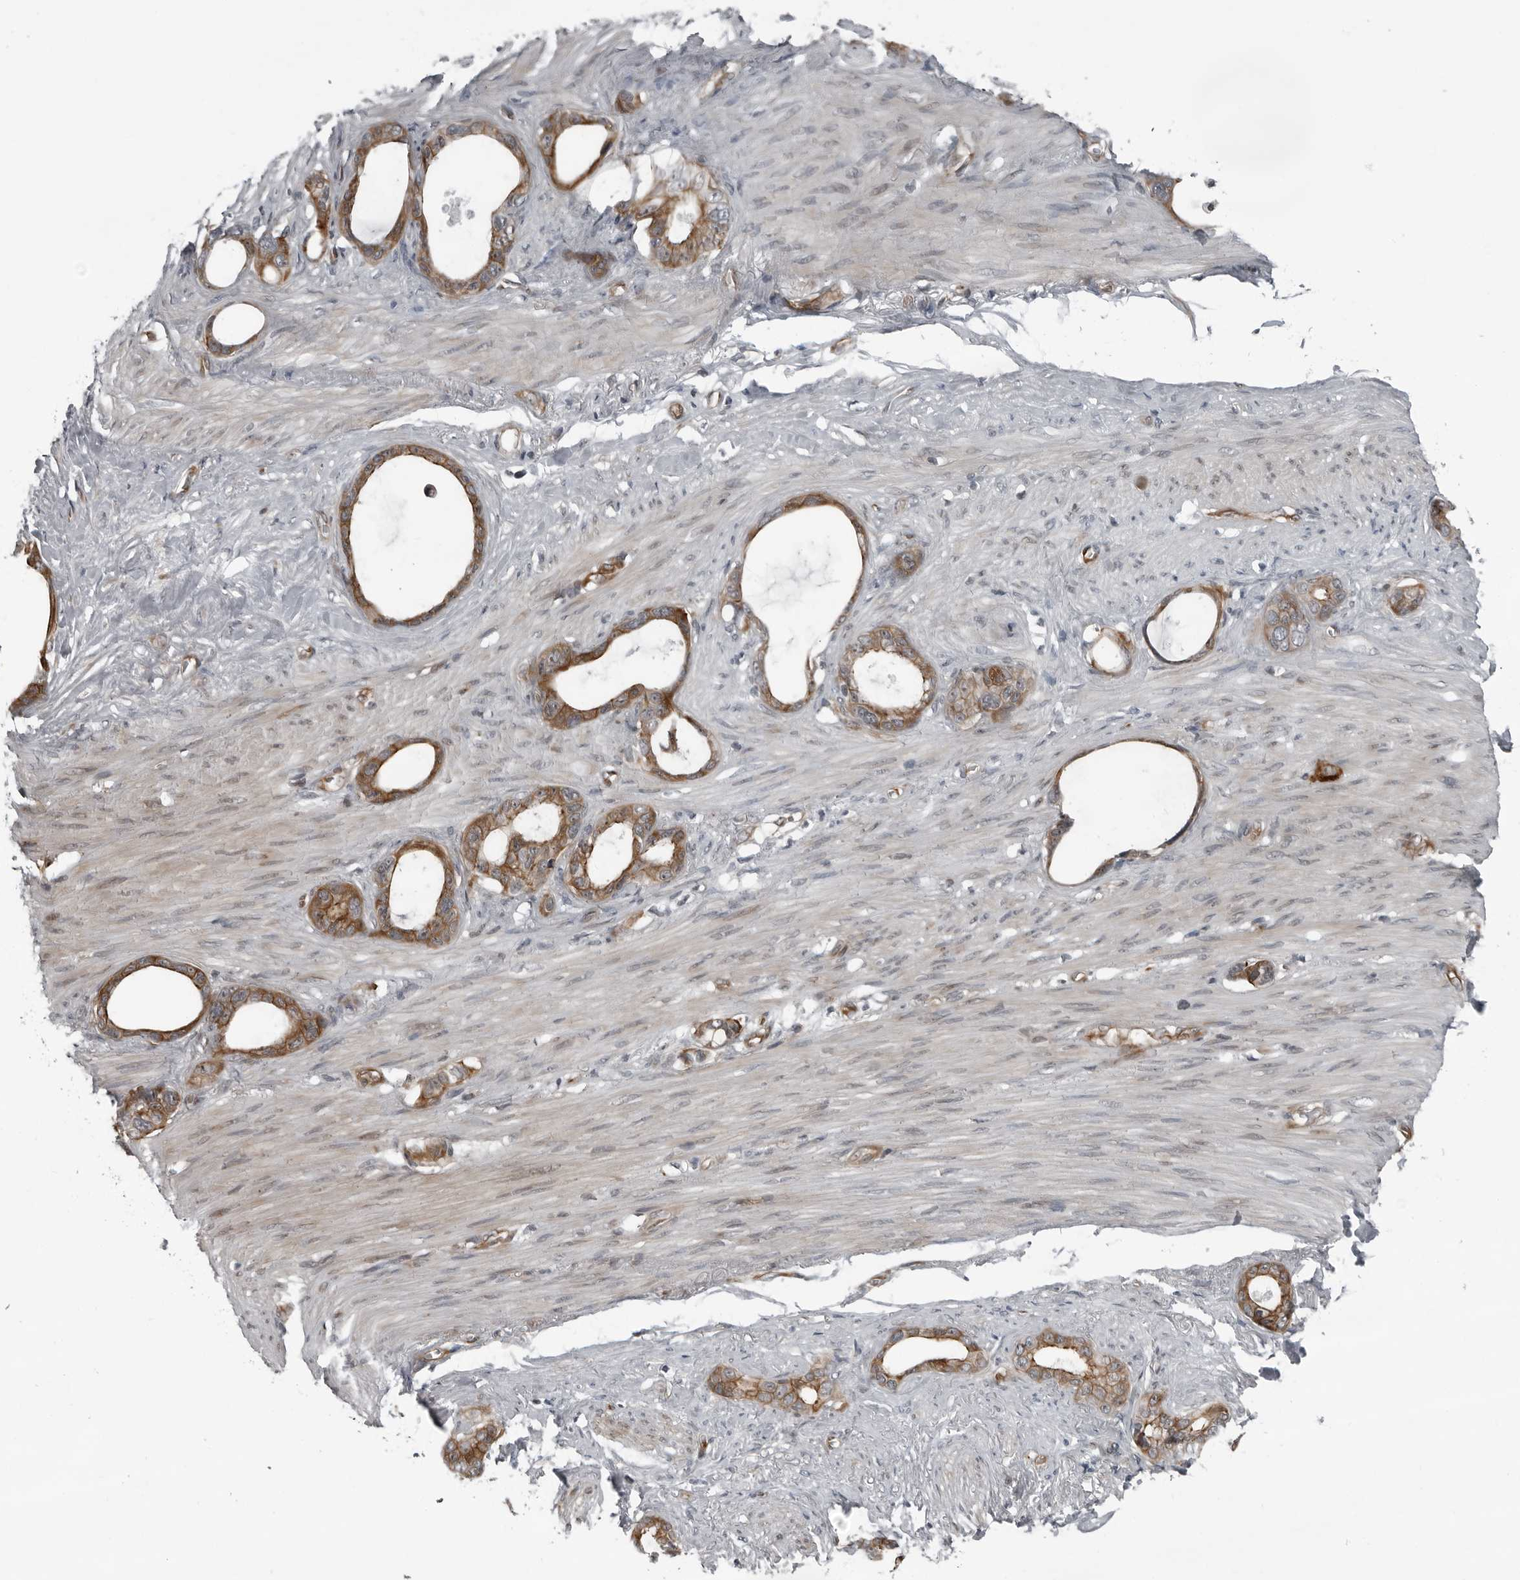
{"staining": {"intensity": "moderate", "quantity": ">75%", "location": "cytoplasmic/membranous"}, "tissue": "stomach cancer", "cell_type": "Tumor cells", "image_type": "cancer", "snomed": [{"axis": "morphology", "description": "Adenocarcinoma, NOS"}, {"axis": "topography", "description": "Stomach"}], "caption": "Stomach cancer (adenocarcinoma) stained with DAB (3,3'-diaminobenzidine) IHC reveals medium levels of moderate cytoplasmic/membranous staining in about >75% of tumor cells. (DAB IHC, brown staining for protein, blue staining for nuclei).", "gene": "FAM102B", "patient": {"sex": "female", "age": 75}}